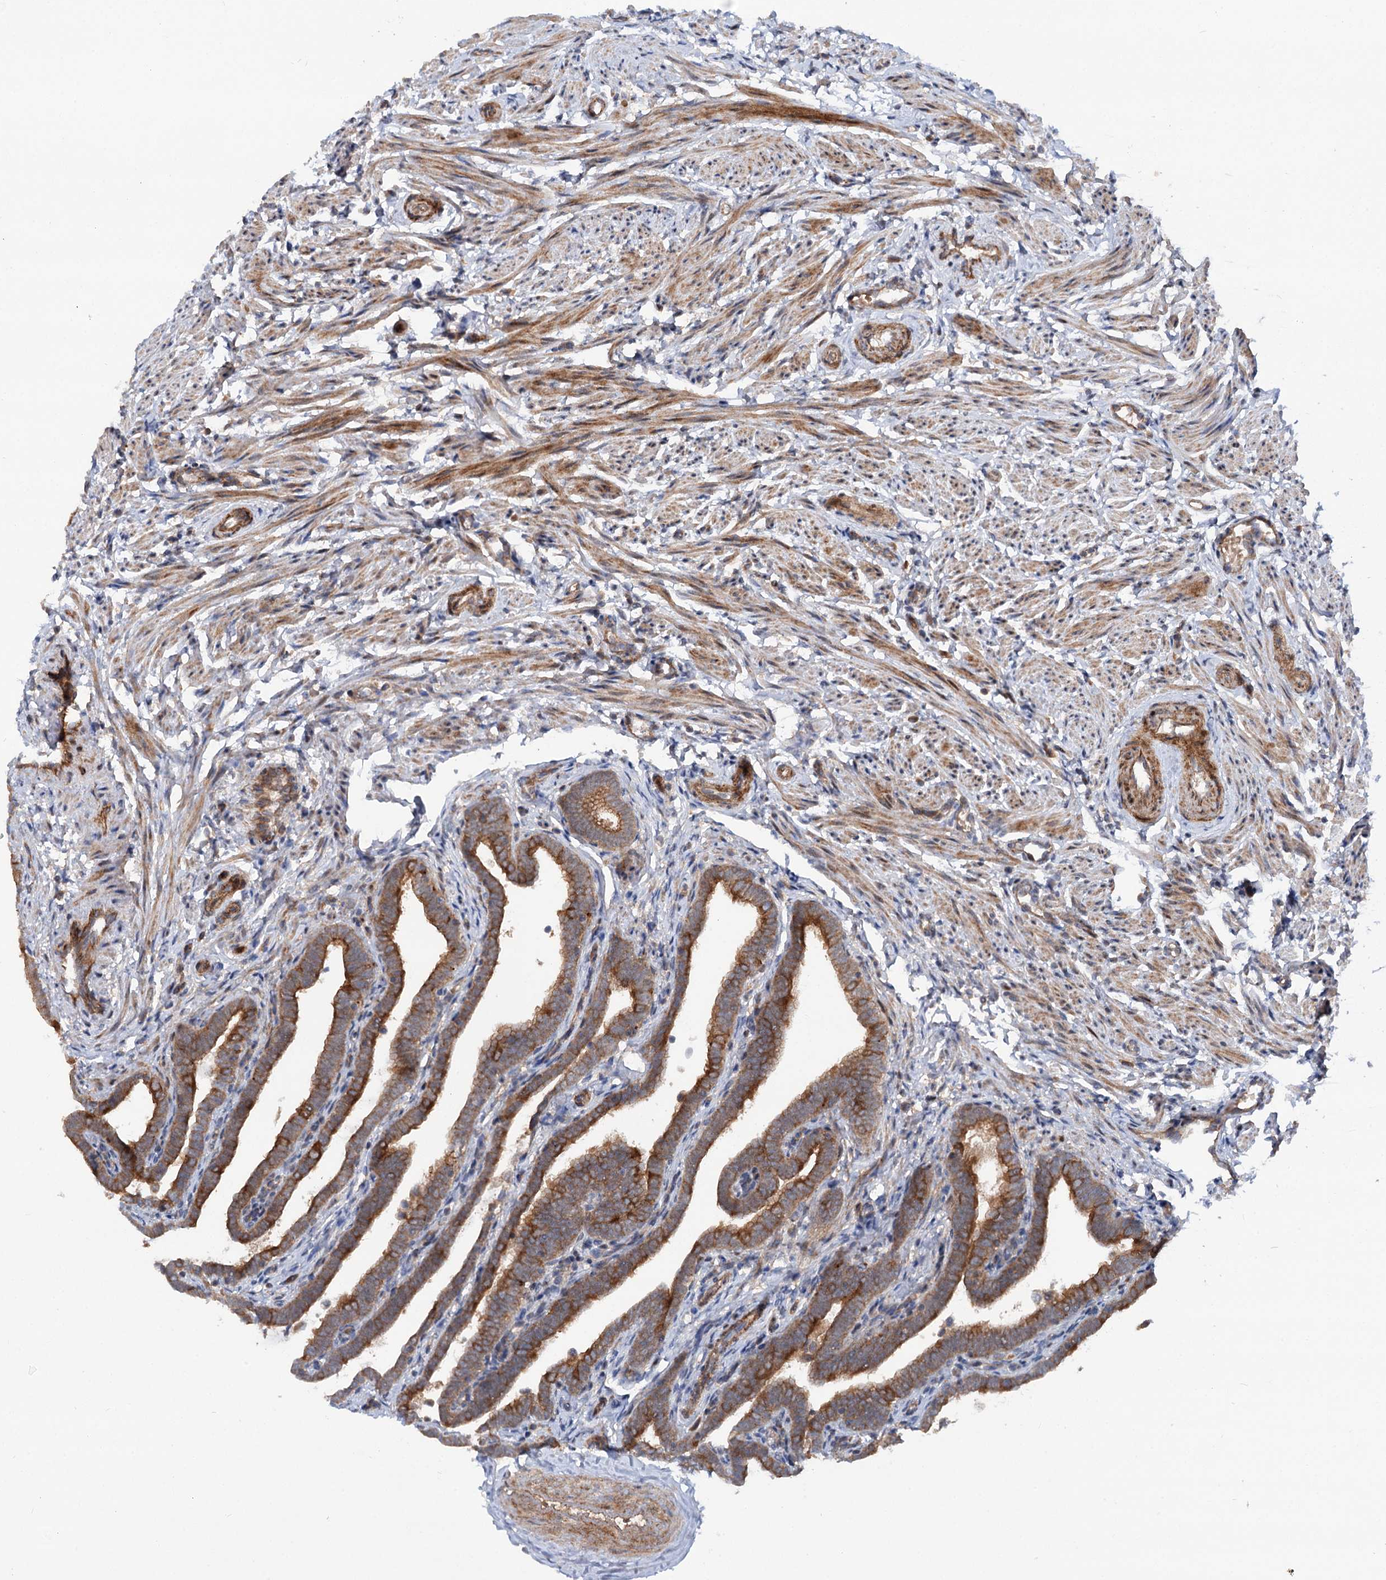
{"staining": {"intensity": "moderate", "quantity": ">75%", "location": "cytoplasmic/membranous"}, "tissue": "fallopian tube", "cell_type": "Glandular cells", "image_type": "normal", "snomed": [{"axis": "morphology", "description": "Normal tissue, NOS"}, {"axis": "topography", "description": "Fallopian tube"}], "caption": "Immunohistochemistry histopathology image of unremarkable fallopian tube stained for a protein (brown), which demonstrates medium levels of moderate cytoplasmic/membranous expression in approximately >75% of glandular cells.", "gene": "ADGRG4", "patient": {"sex": "female", "age": 36}}